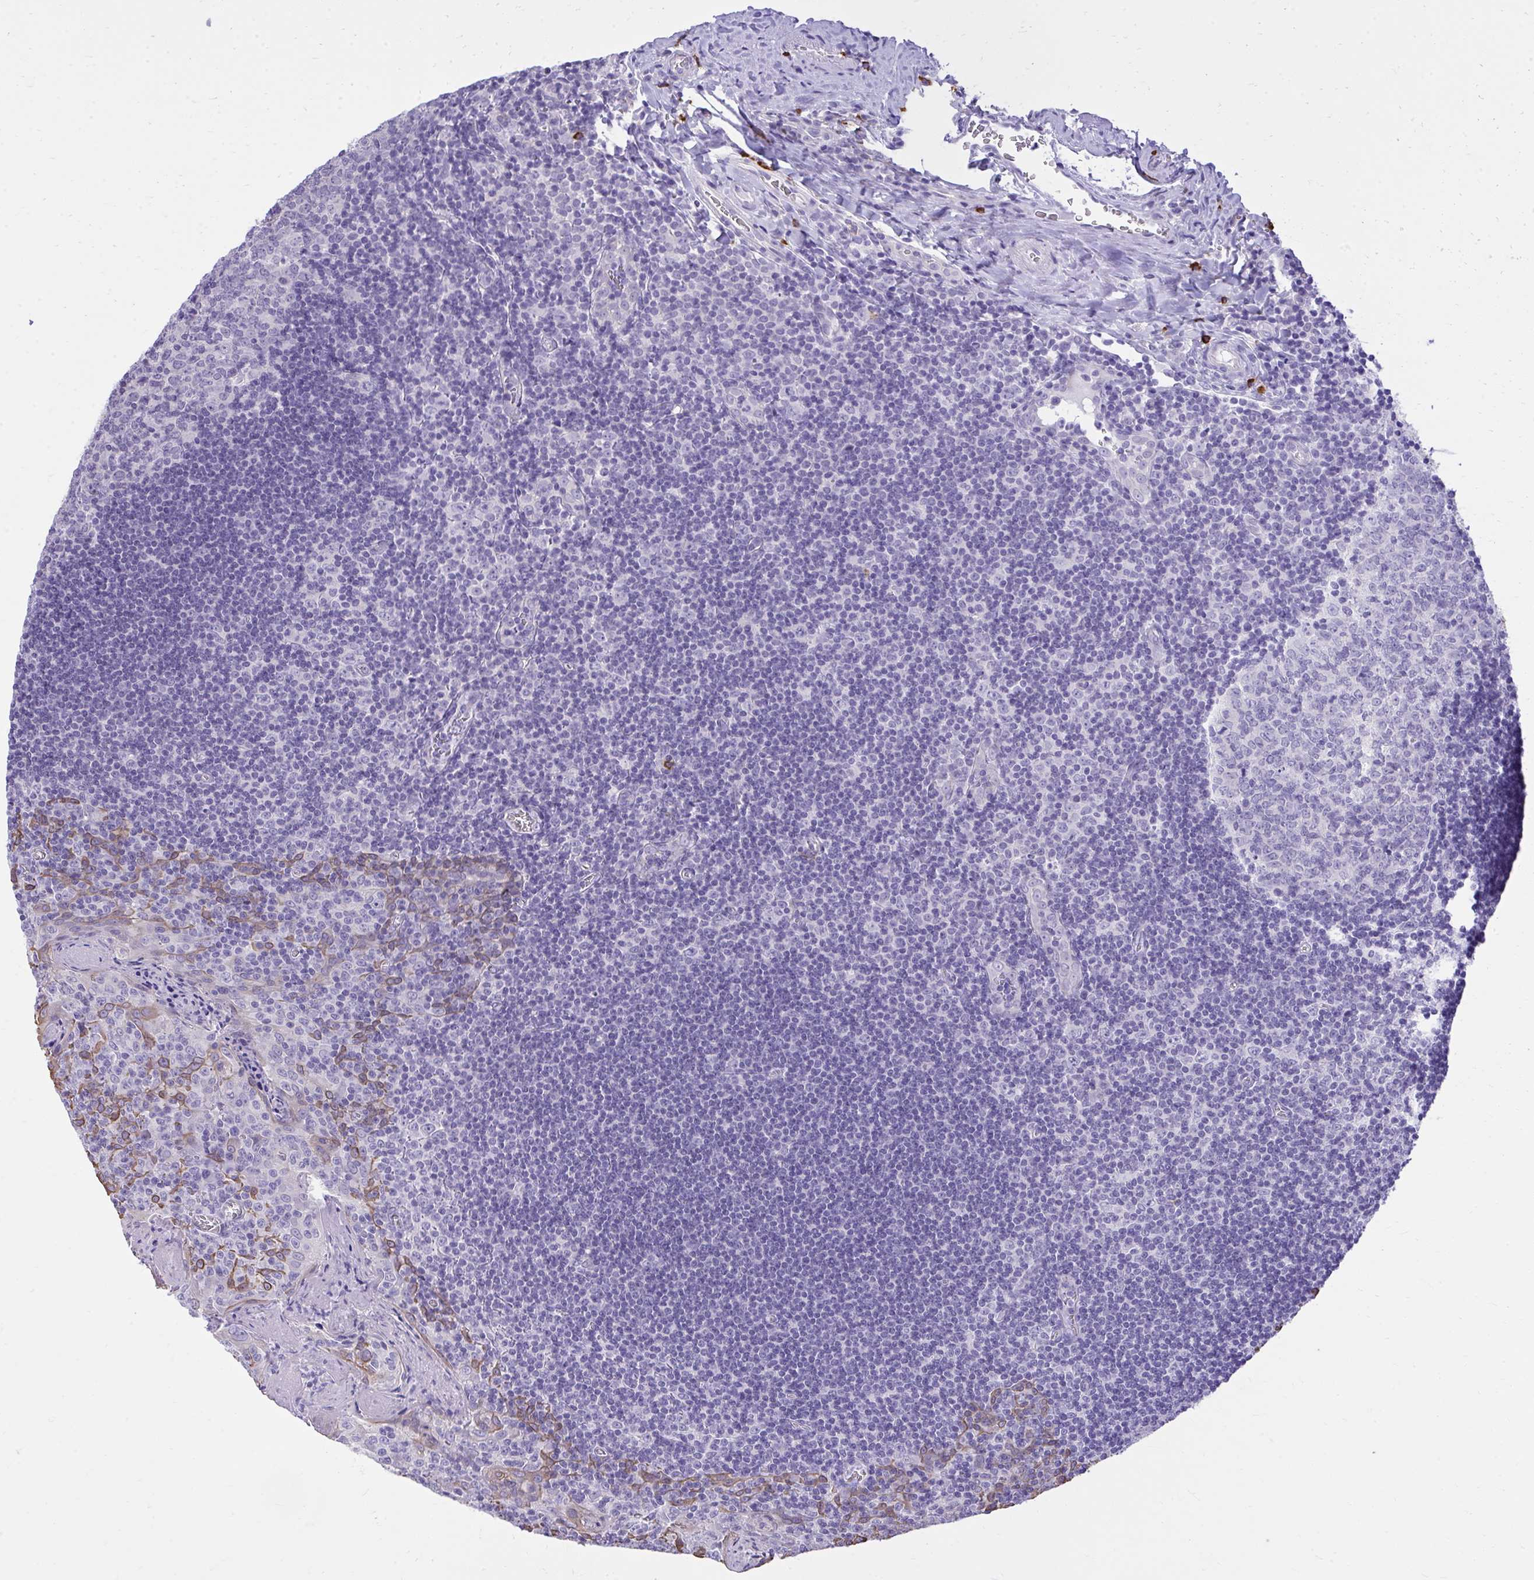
{"staining": {"intensity": "negative", "quantity": "none", "location": "none"}, "tissue": "tonsil", "cell_type": "Germinal center cells", "image_type": "normal", "snomed": [{"axis": "morphology", "description": "Normal tissue, NOS"}, {"axis": "morphology", "description": "Inflammation, NOS"}, {"axis": "topography", "description": "Tonsil"}], "caption": "High magnification brightfield microscopy of normal tonsil stained with DAB (brown) and counterstained with hematoxylin (blue): germinal center cells show no significant expression.", "gene": "PSD", "patient": {"sex": "female", "age": 31}}